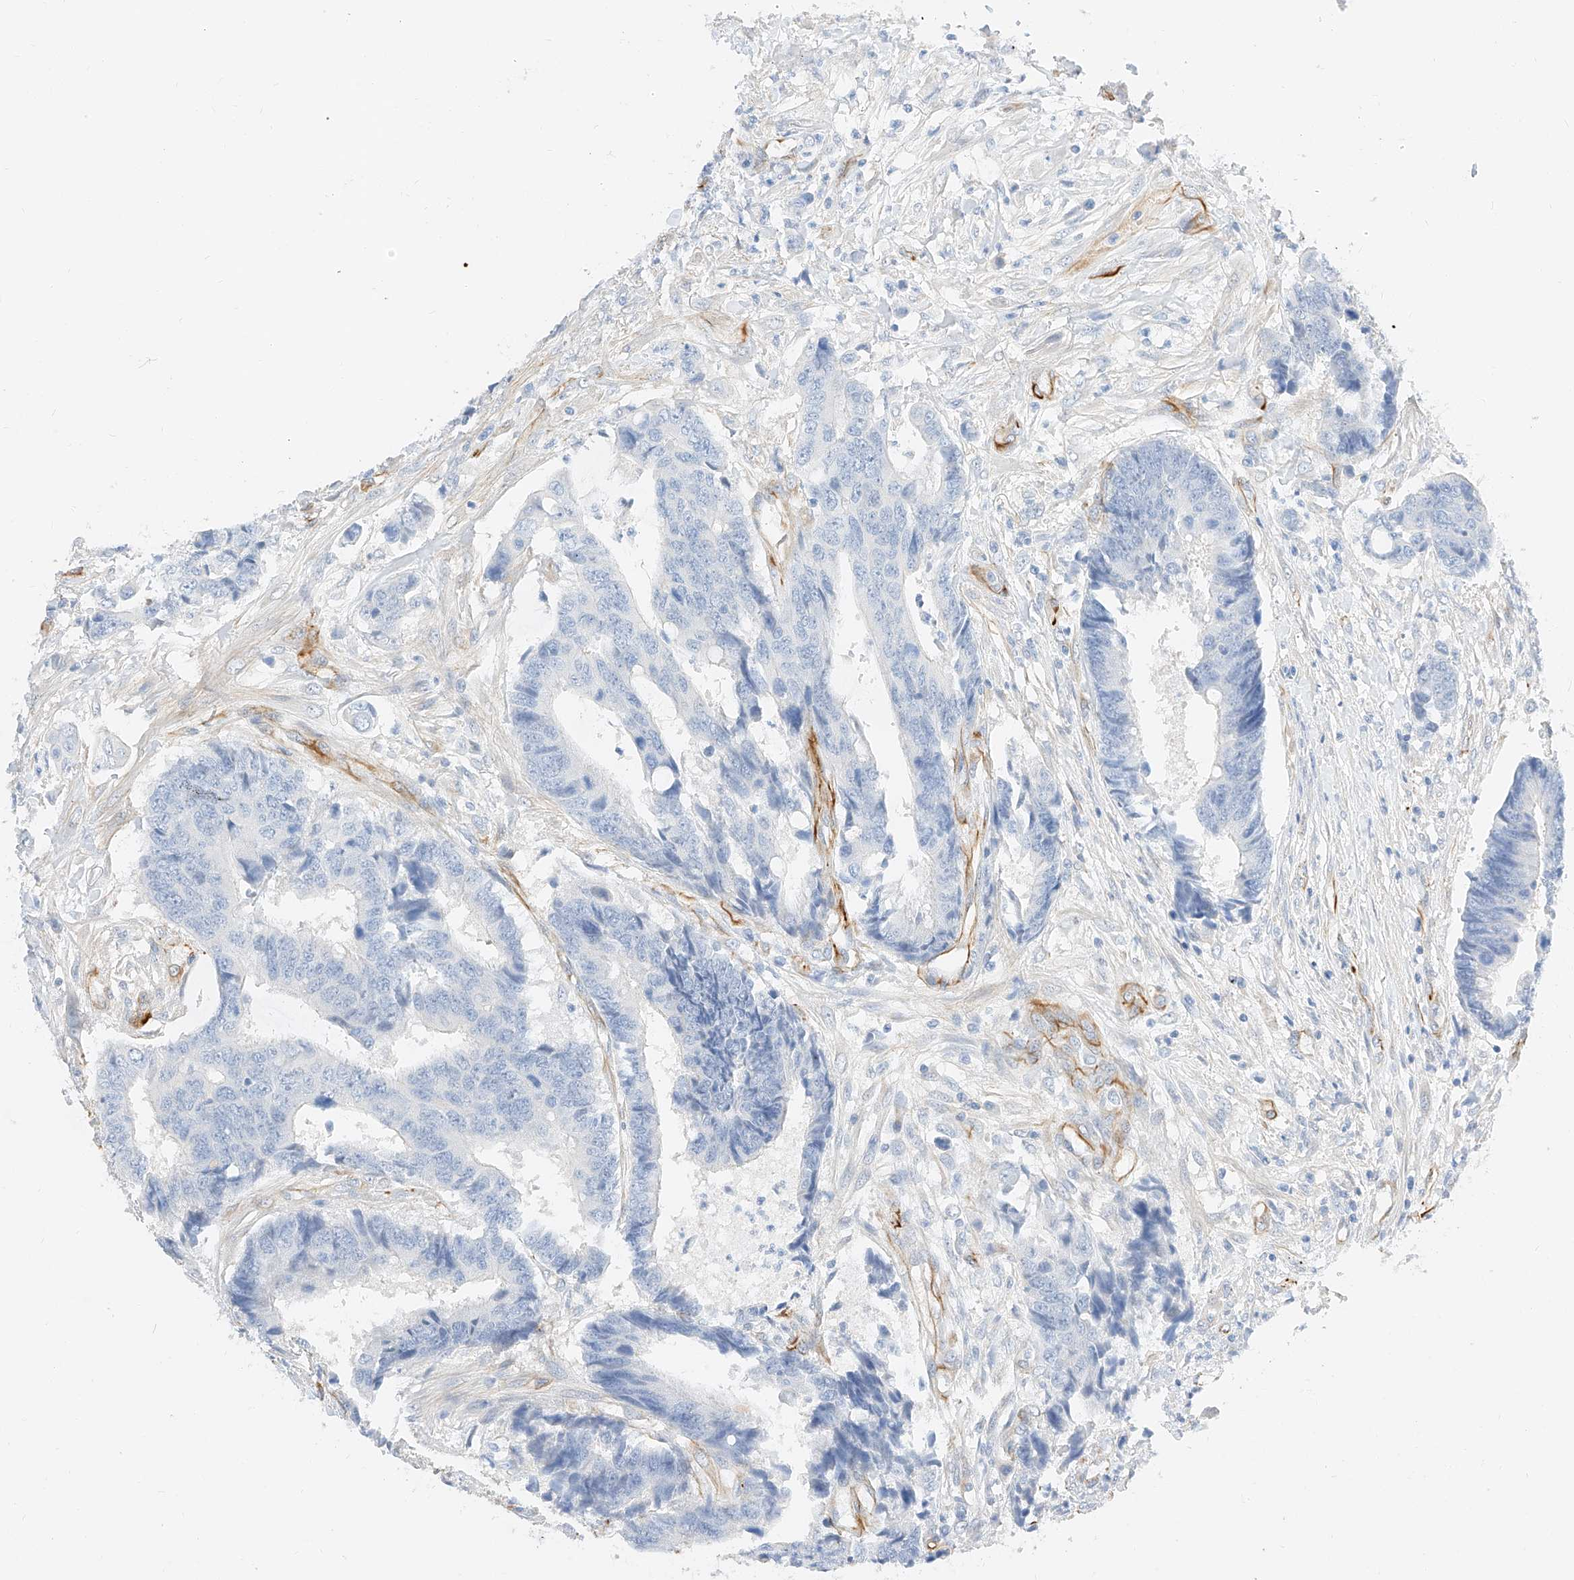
{"staining": {"intensity": "negative", "quantity": "none", "location": "none"}, "tissue": "colorectal cancer", "cell_type": "Tumor cells", "image_type": "cancer", "snomed": [{"axis": "morphology", "description": "Adenocarcinoma, NOS"}, {"axis": "topography", "description": "Rectum"}], "caption": "A micrograph of human colorectal cancer (adenocarcinoma) is negative for staining in tumor cells.", "gene": "CDCP2", "patient": {"sex": "male", "age": 84}}